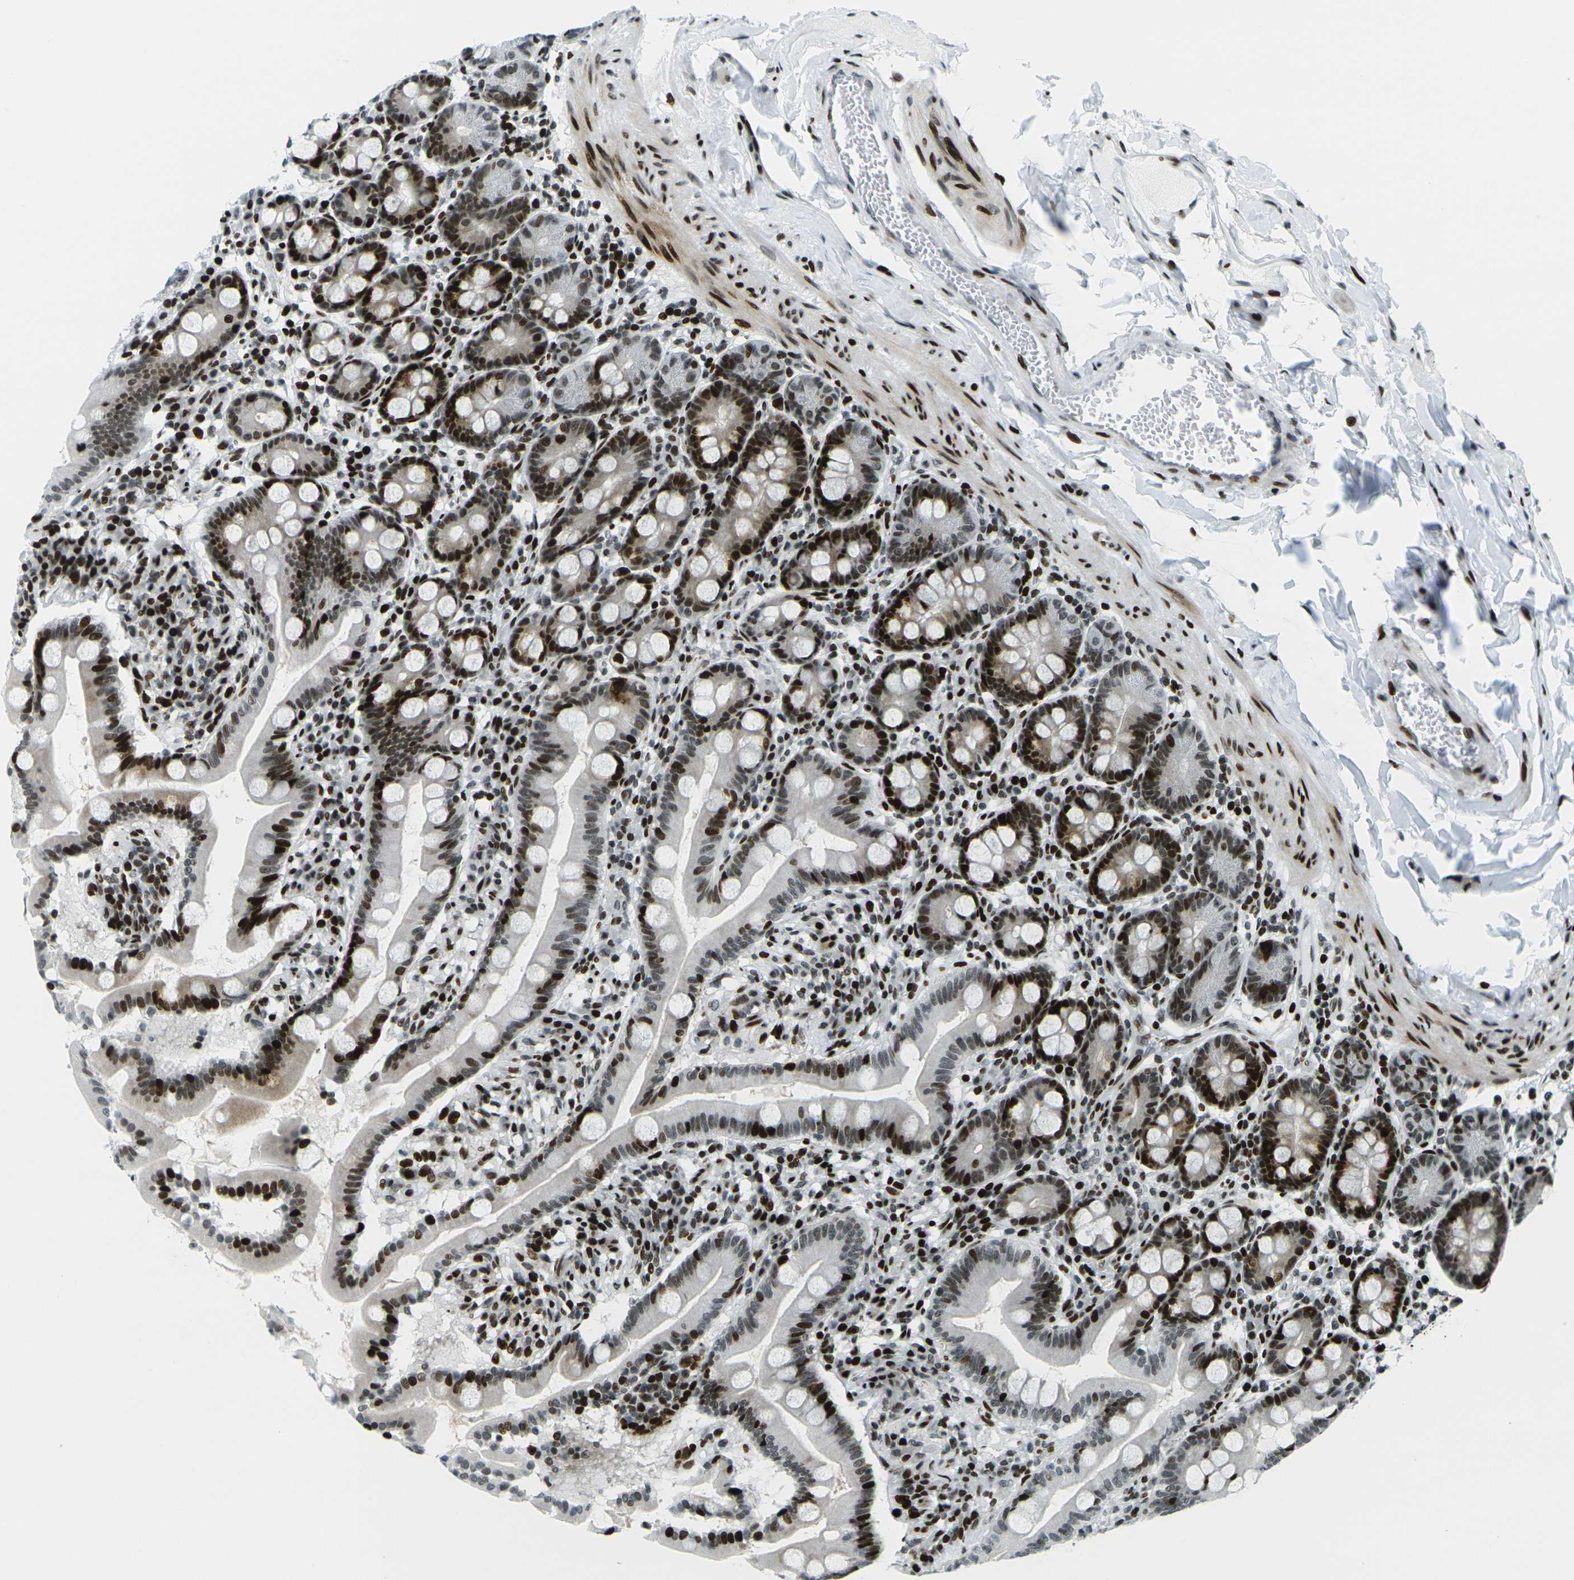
{"staining": {"intensity": "strong", "quantity": ">75%", "location": "nuclear"}, "tissue": "duodenum", "cell_type": "Glandular cells", "image_type": "normal", "snomed": [{"axis": "morphology", "description": "Normal tissue, NOS"}, {"axis": "topography", "description": "Duodenum"}], "caption": "IHC of normal human duodenum displays high levels of strong nuclear staining in about >75% of glandular cells. The staining was performed using DAB, with brown indicating positive protein expression. Nuclei are stained blue with hematoxylin.", "gene": "H3", "patient": {"sex": "male", "age": 50}}